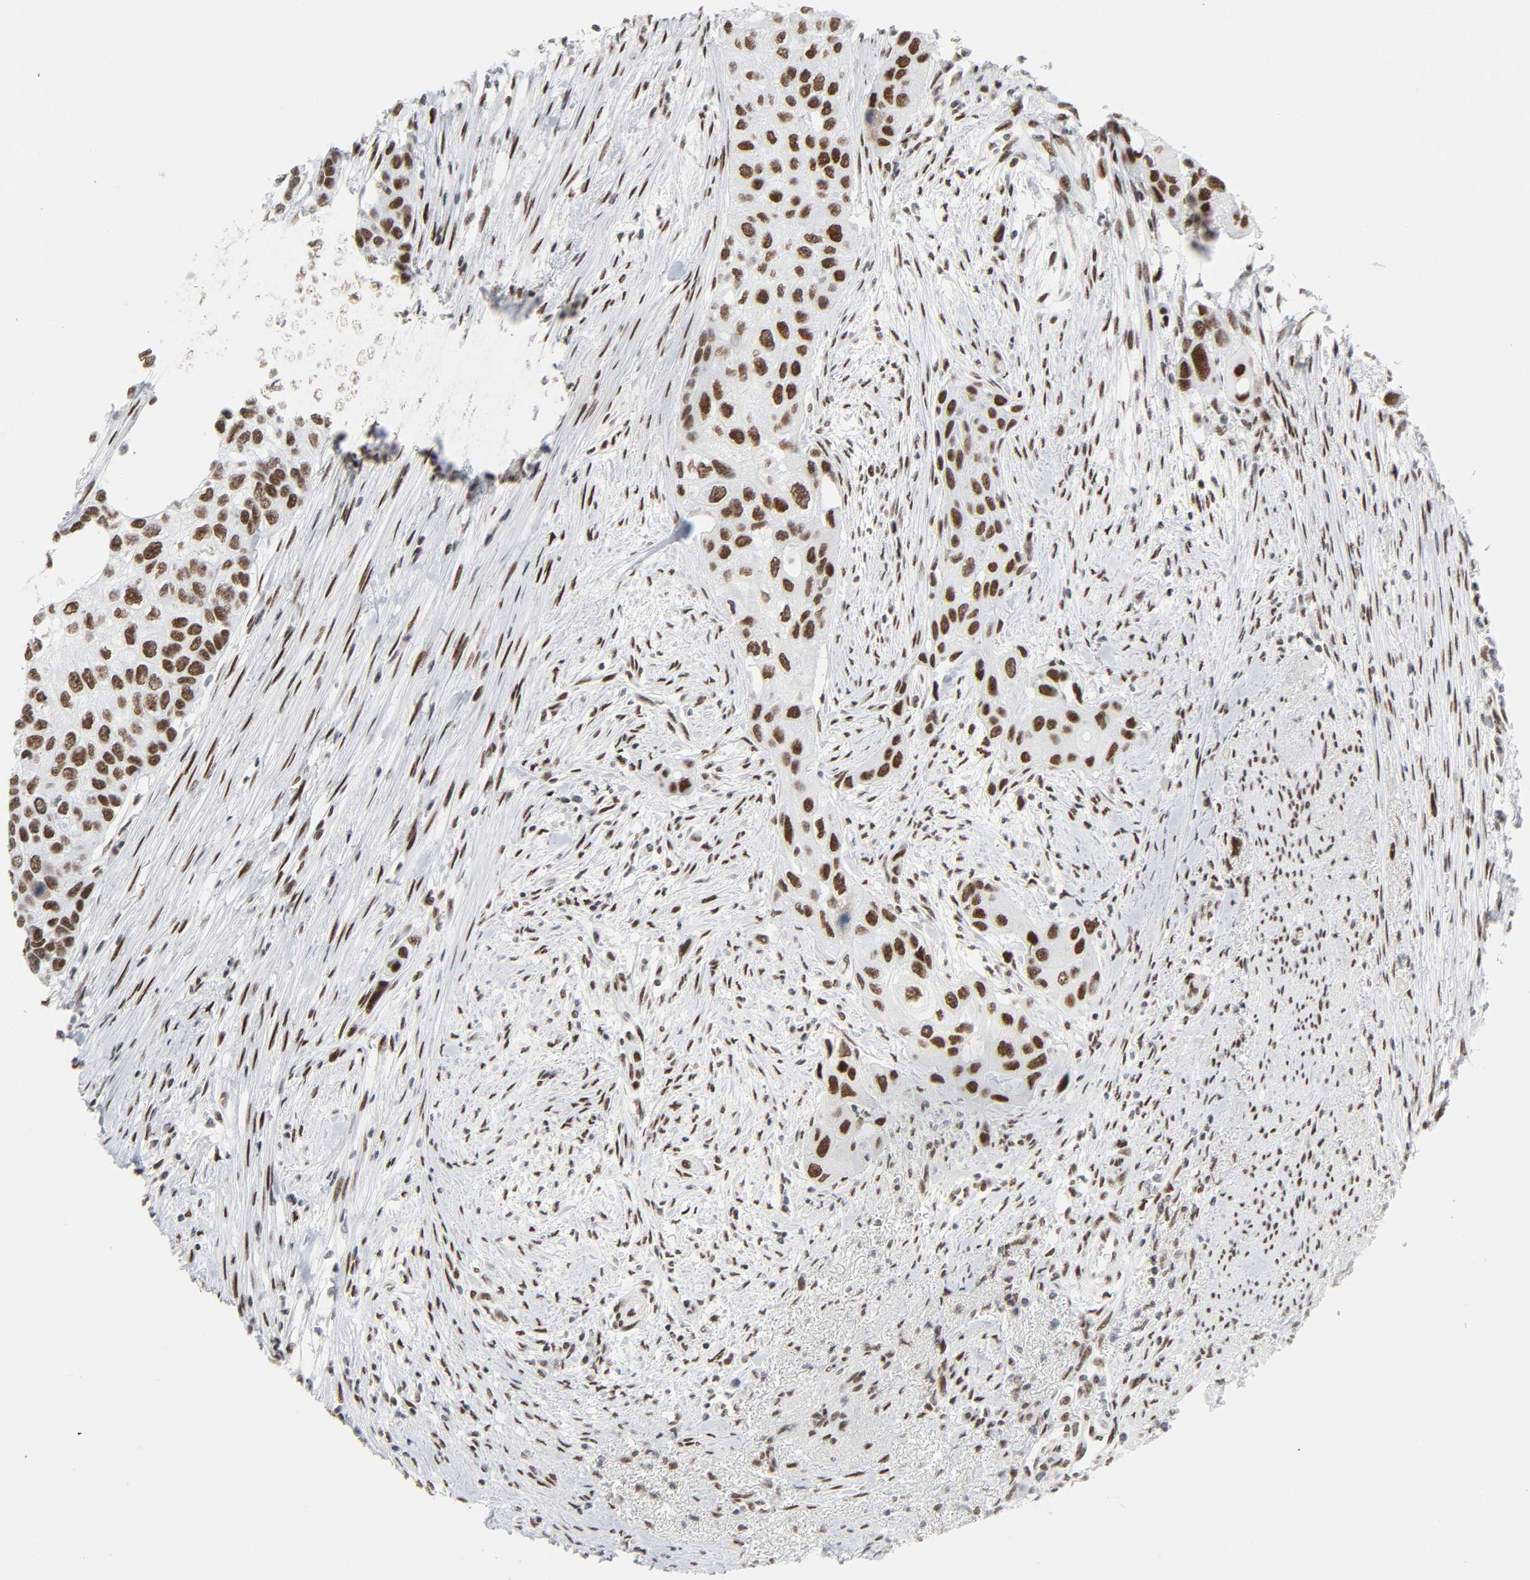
{"staining": {"intensity": "strong", "quantity": ">75%", "location": "nuclear"}, "tissue": "urothelial cancer", "cell_type": "Tumor cells", "image_type": "cancer", "snomed": [{"axis": "morphology", "description": "Urothelial carcinoma, High grade"}, {"axis": "topography", "description": "Urinary bladder"}], "caption": "High-power microscopy captured an IHC image of urothelial carcinoma (high-grade), revealing strong nuclear expression in about >75% of tumor cells.", "gene": "HSF1", "patient": {"sex": "female", "age": 56}}